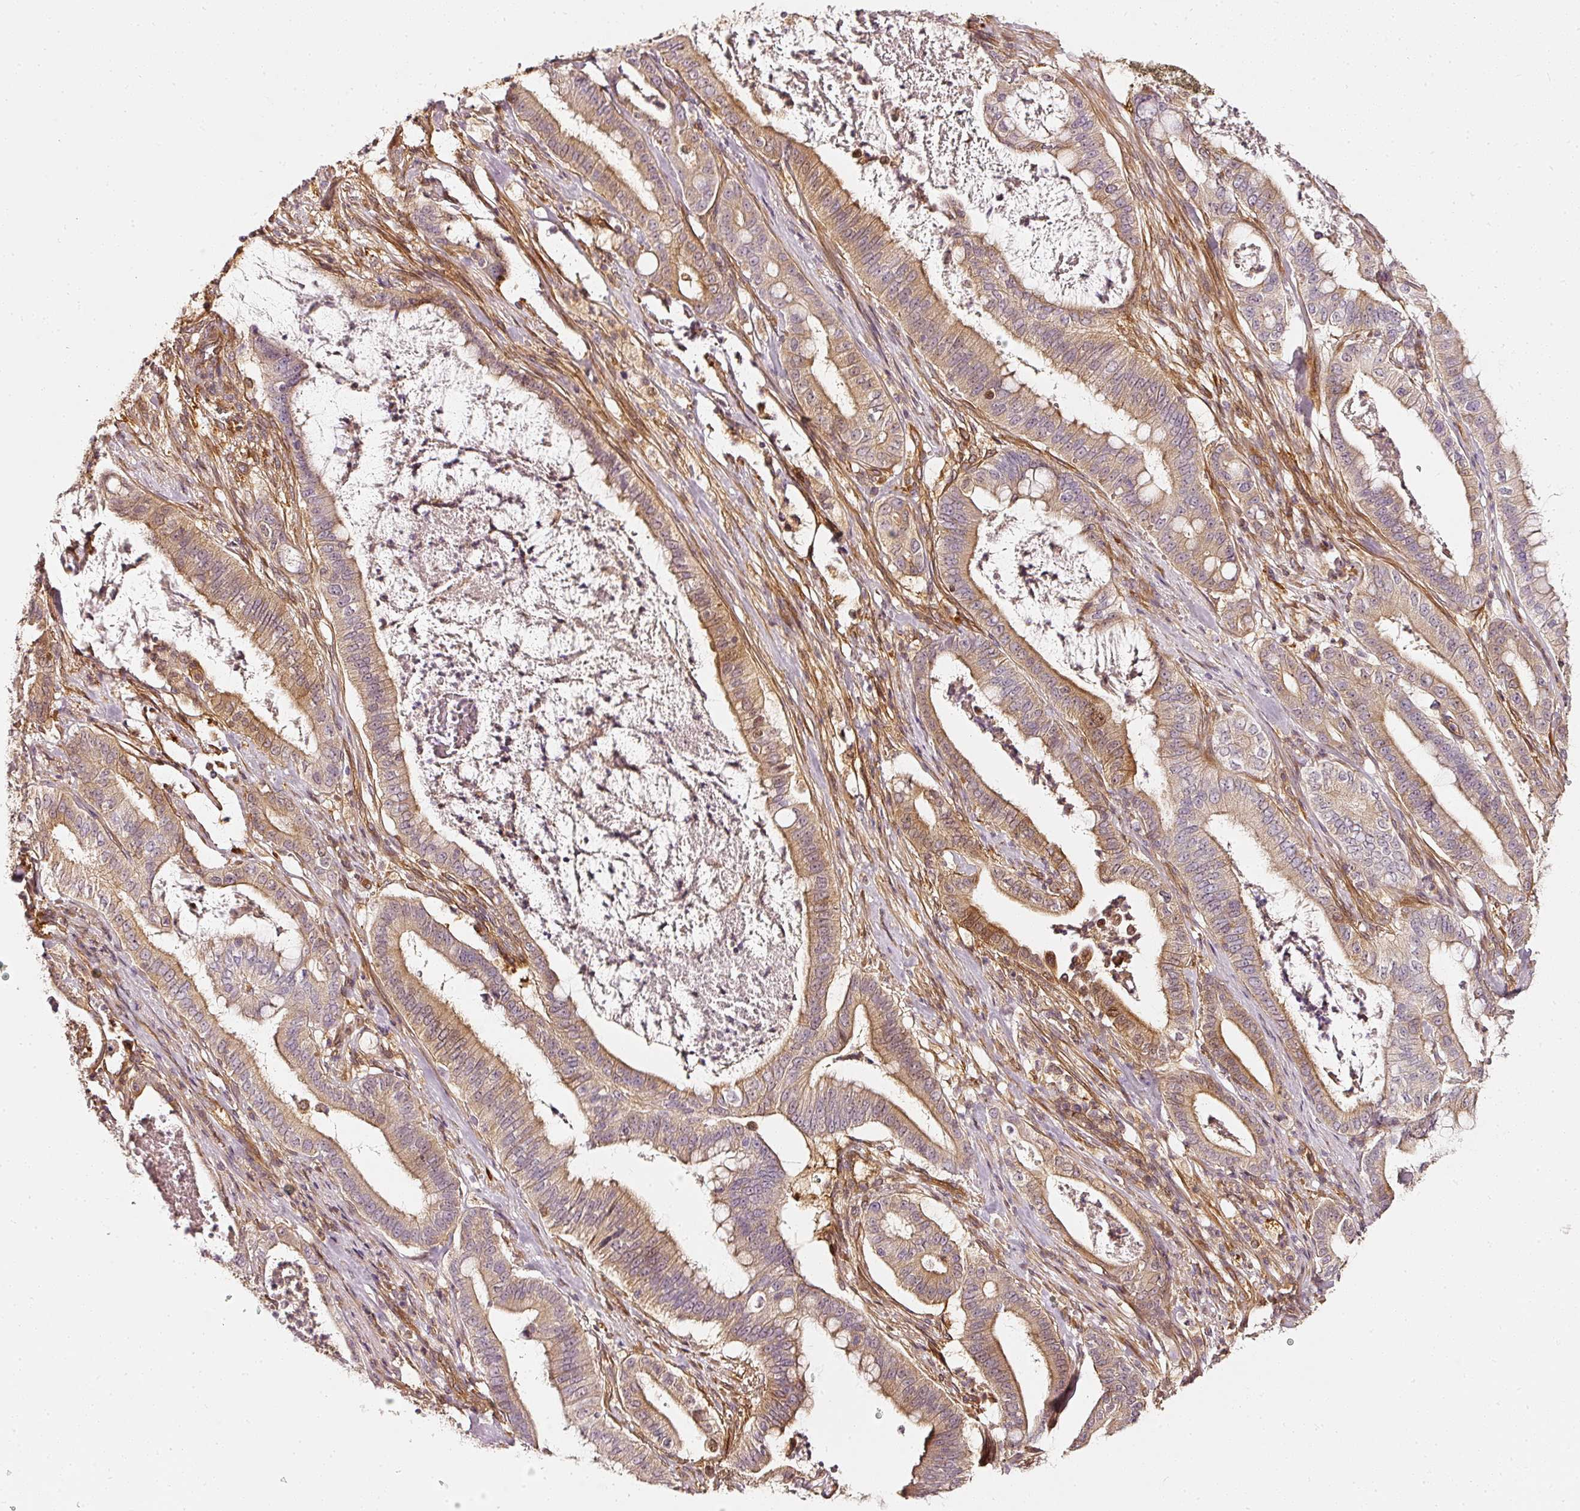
{"staining": {"intensity": "moderate", "quantity": ">75%", "location": "cytoplasmic/membranous,nuclear"}, "tissue": "pancreatic cancer", "cell_type": "Tumor cells", "image_type": "cancer", "snomed": [{"axis": "morphology", "description": "Adenocarcinoma, NOS"}, {"axis": "topography", "description": "Pancreas"}], "caption": "Immunohistochemical staining of human pancreatic cancer reveals medium levels of moderate cytoplasmic/membranous and nuclear protein expression in approximately >75% of tumor cells.", "gene": "ASMTL", "patient": {"sex": "male", "age": 71}}